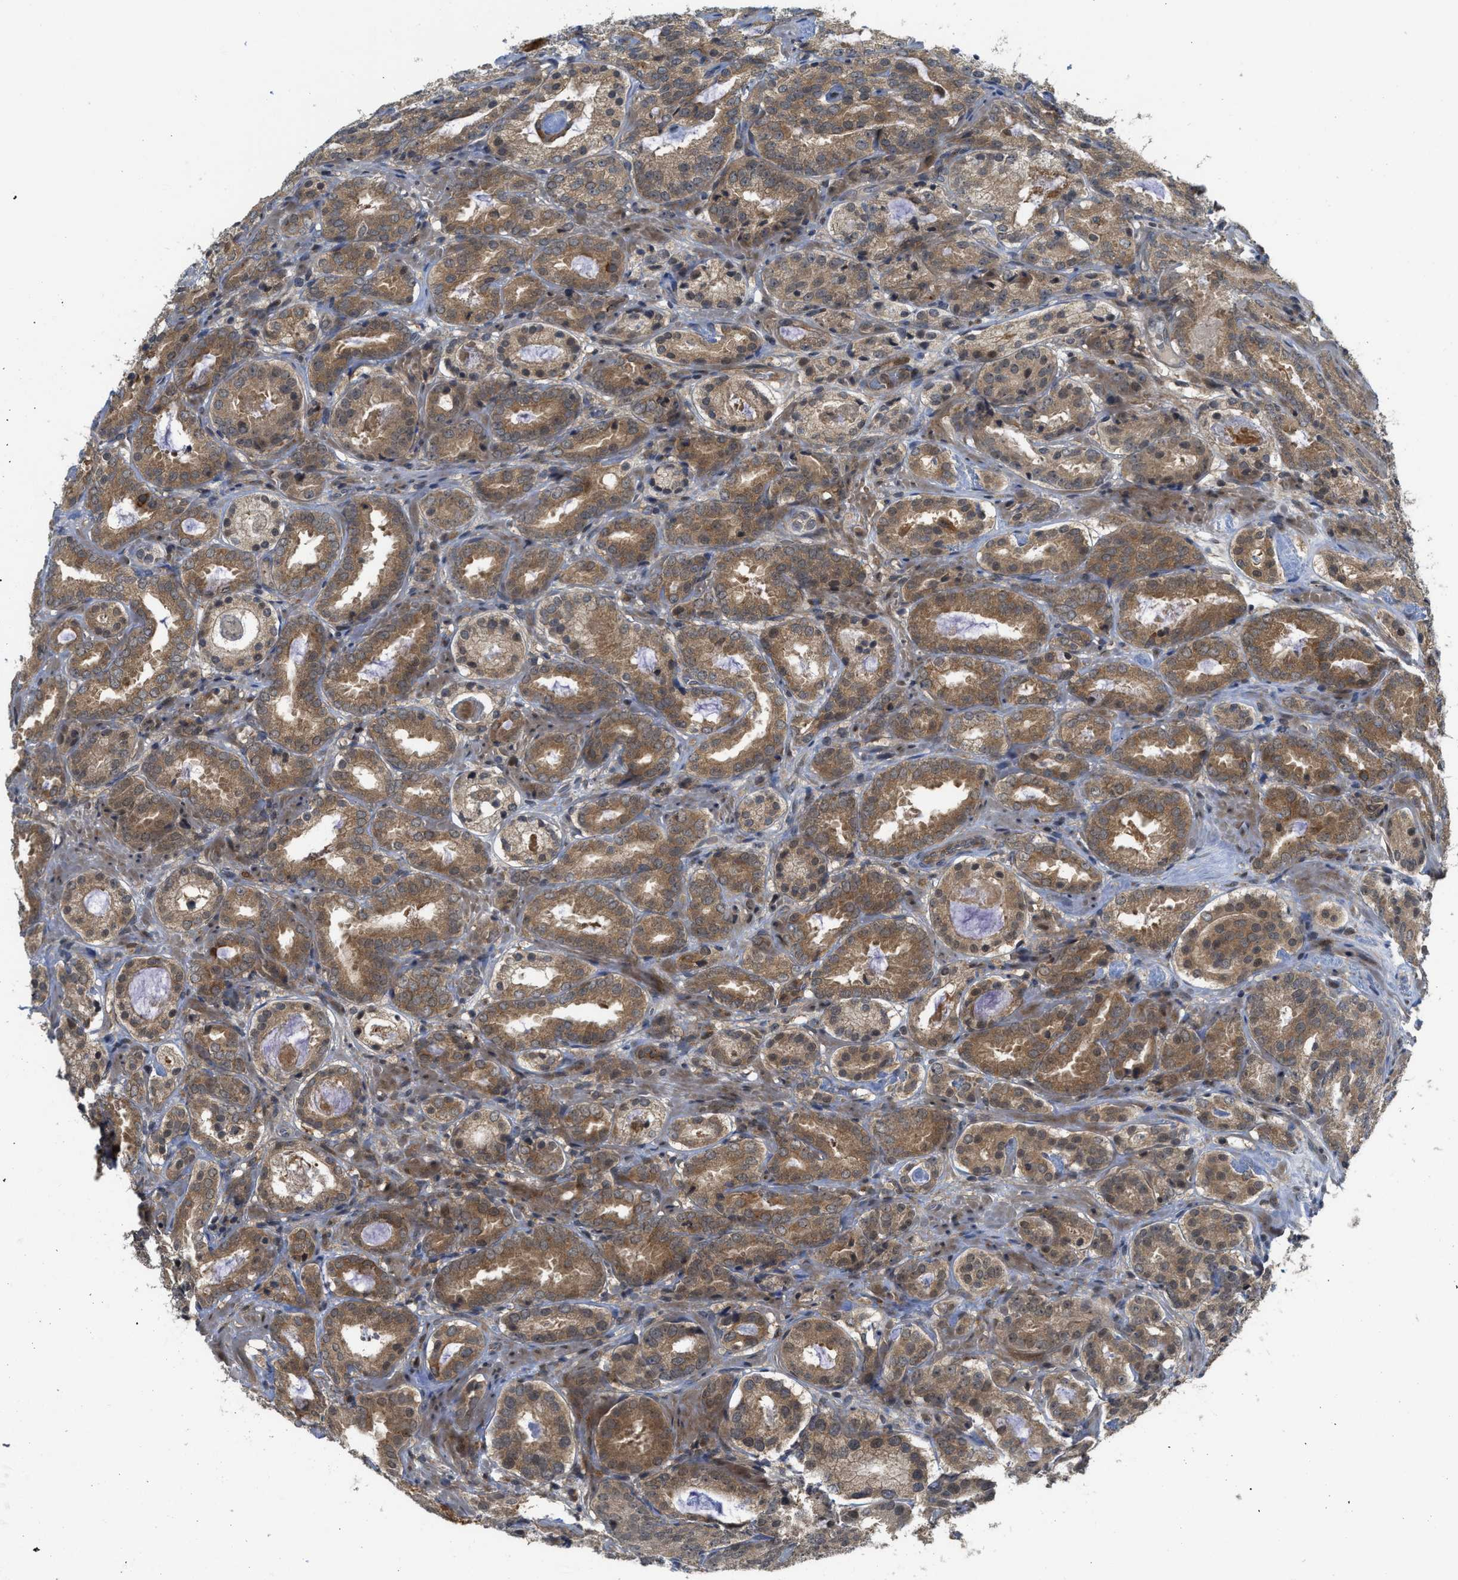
{"staining": {"intensity": "moderate", "quantity": ">75%", "location": "cytoplasmic/membranous"}, "tissue": "prostate cancer", "cell_type": "Tumor cells", "image_type": "cancer", "snomed": [{"axis": "morphology", "description": "Adenocarcinoma, Low grade"}, {"axis": "topography", "description": "Prostate"}], "caption": "Immunohistochemistry photomicrograph of prostate low-grade adenocarcinoma stained for a protein (brown), which displays medium levels of moderate cytoplasmic/membranous expression in about >75% of tumor cells.", "gene": "DNAJC28", "patient": {"sex": "male", "age": 69}}